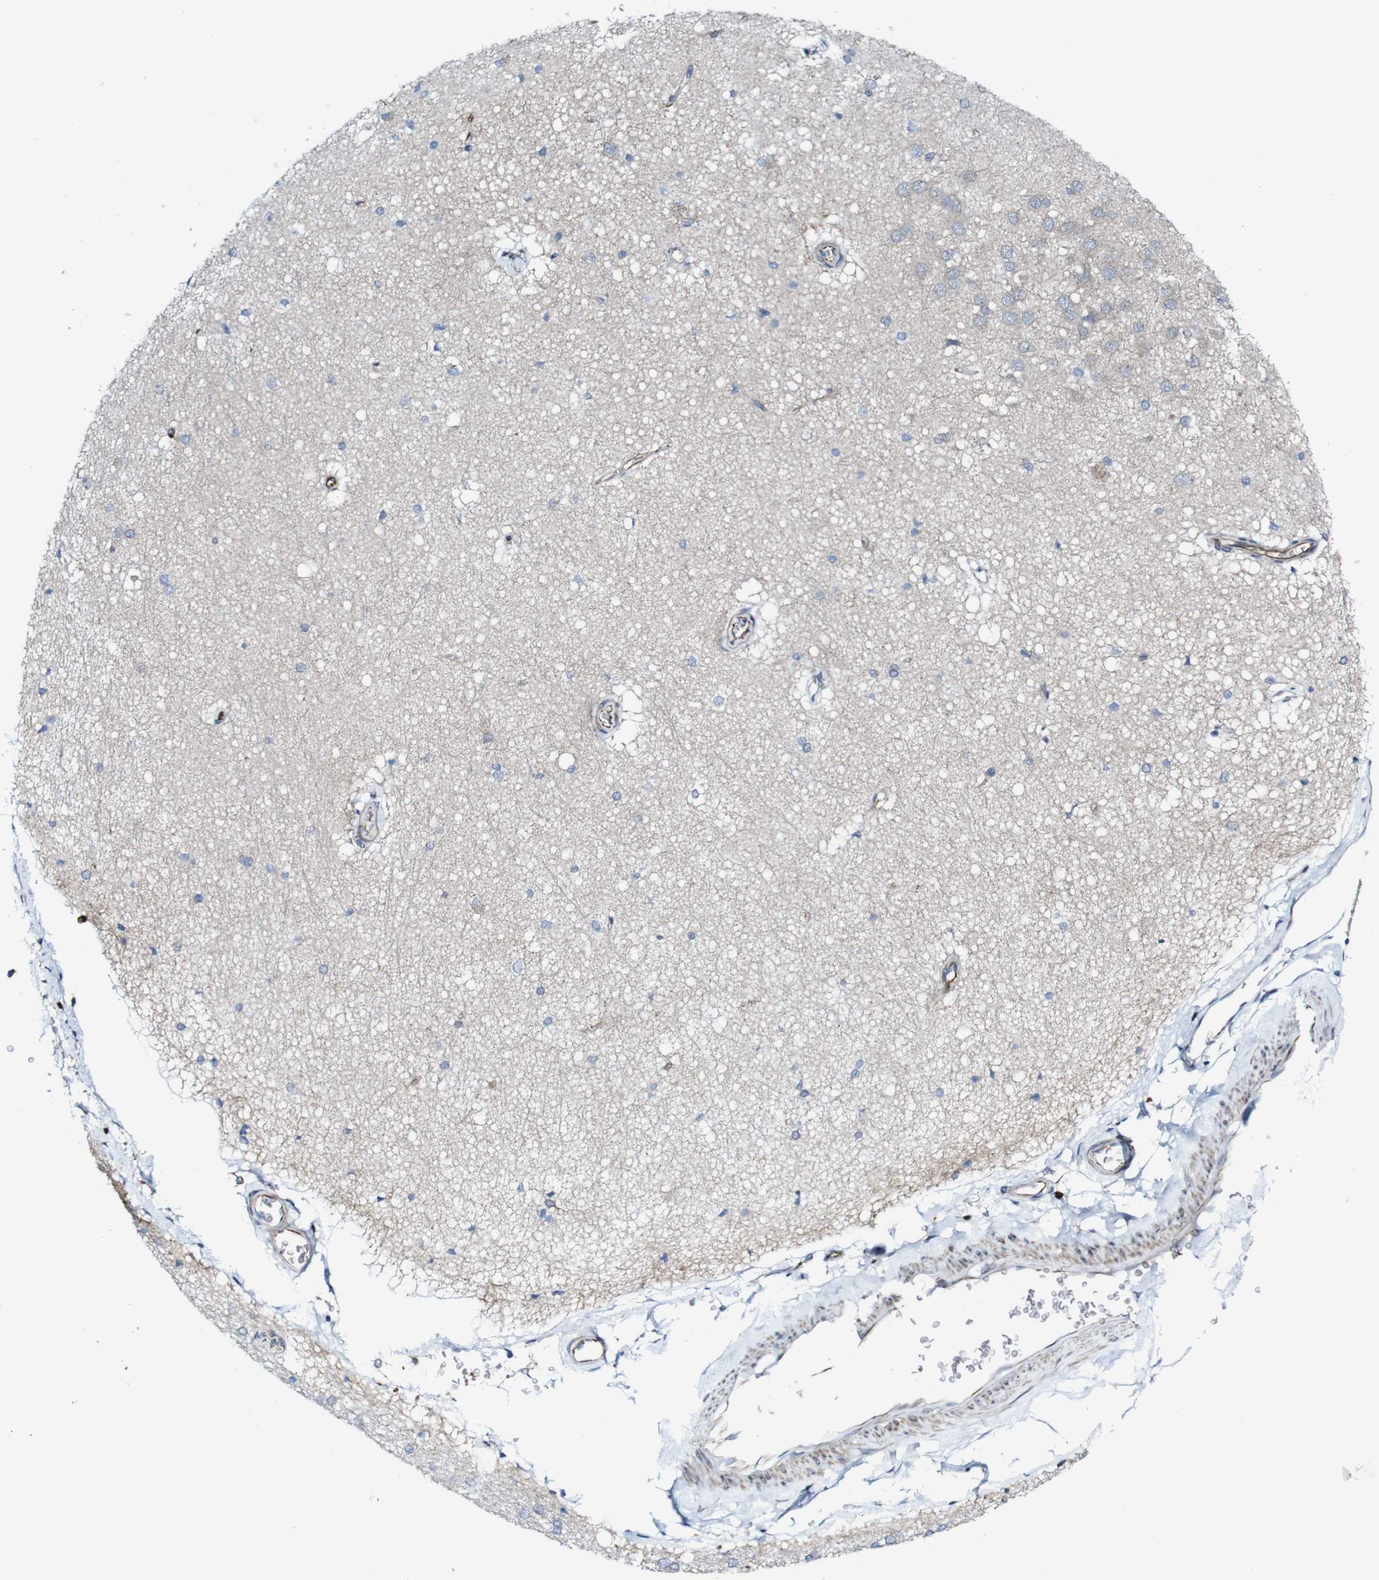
{"staining": {"intensity": "negative", "quantity": "none", "location": "none"}, "tissue": "hippocampus", "cell_type": "Glial cells", "image_type": "normal", "snomed": [{"axis": "morphology", "description": "Normal tissue, NOS"}, {"axis": "topography", "description": "Hippocampus"}], "caption": "IHC photomicrograph of unremarkable human hippocampus stained for a protein (brown), which reveals no staining in glial cells.", "gene": "JAK2", "patient": {"sex": "female", "age": 19}}